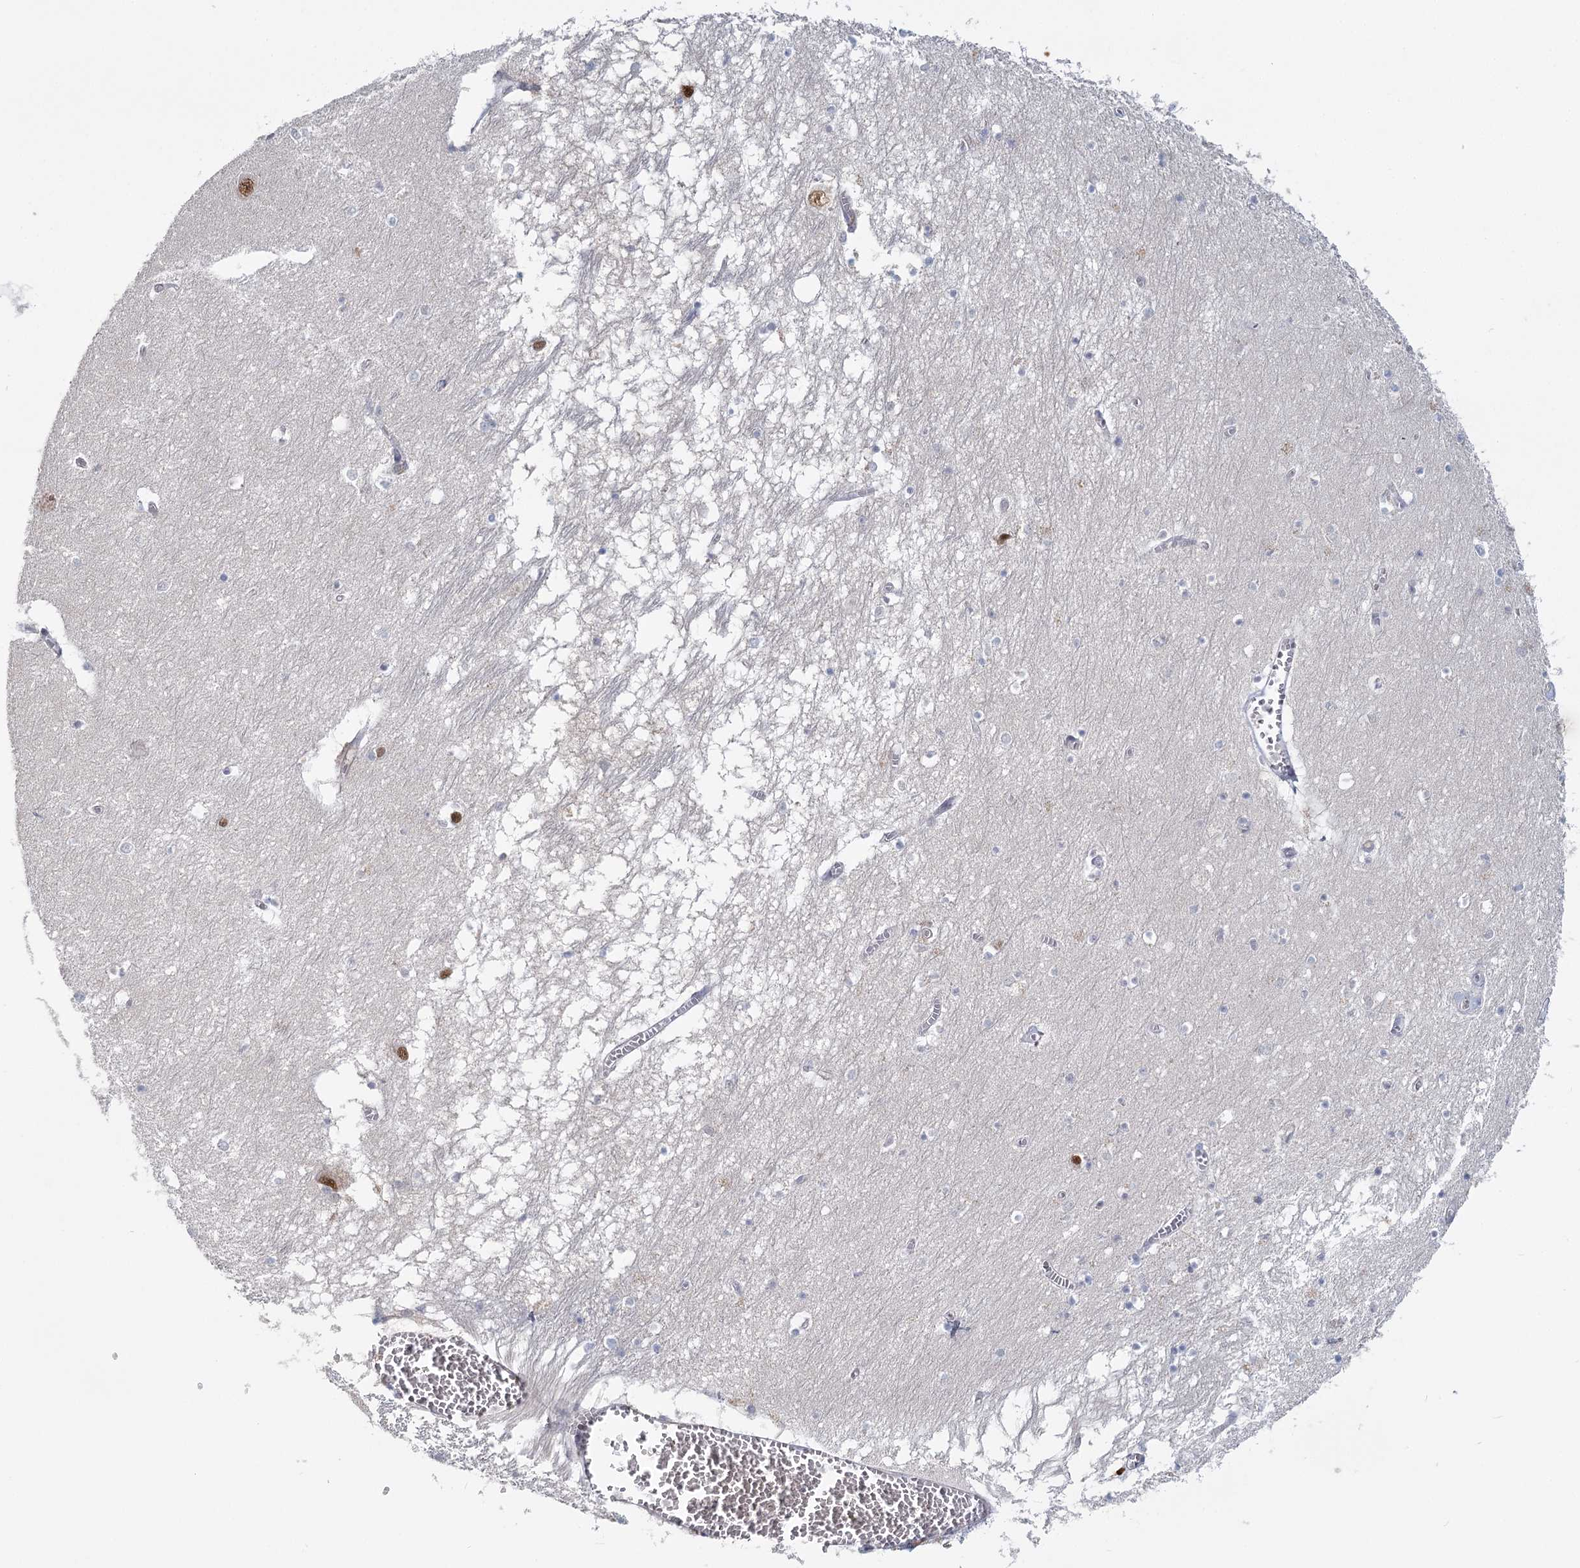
{"staining": {"intensity": "negative", "quantity": "none", "location": "none"}, "tissue": "hippocampus", "cell_type": "Glial cells", "image_type": "normal", "snomed": [{"axis": "morphology", "description": "Normal tissue, NOS"}, {"axis": "topography", "description": "Hippocampus"}], "caption": "This is an immunohistochemistry histopathology image of normal human hippocampus. There is no staining in glial cells.", "gene": "USP11", "patient": {"sex": "male", "age": 70}}